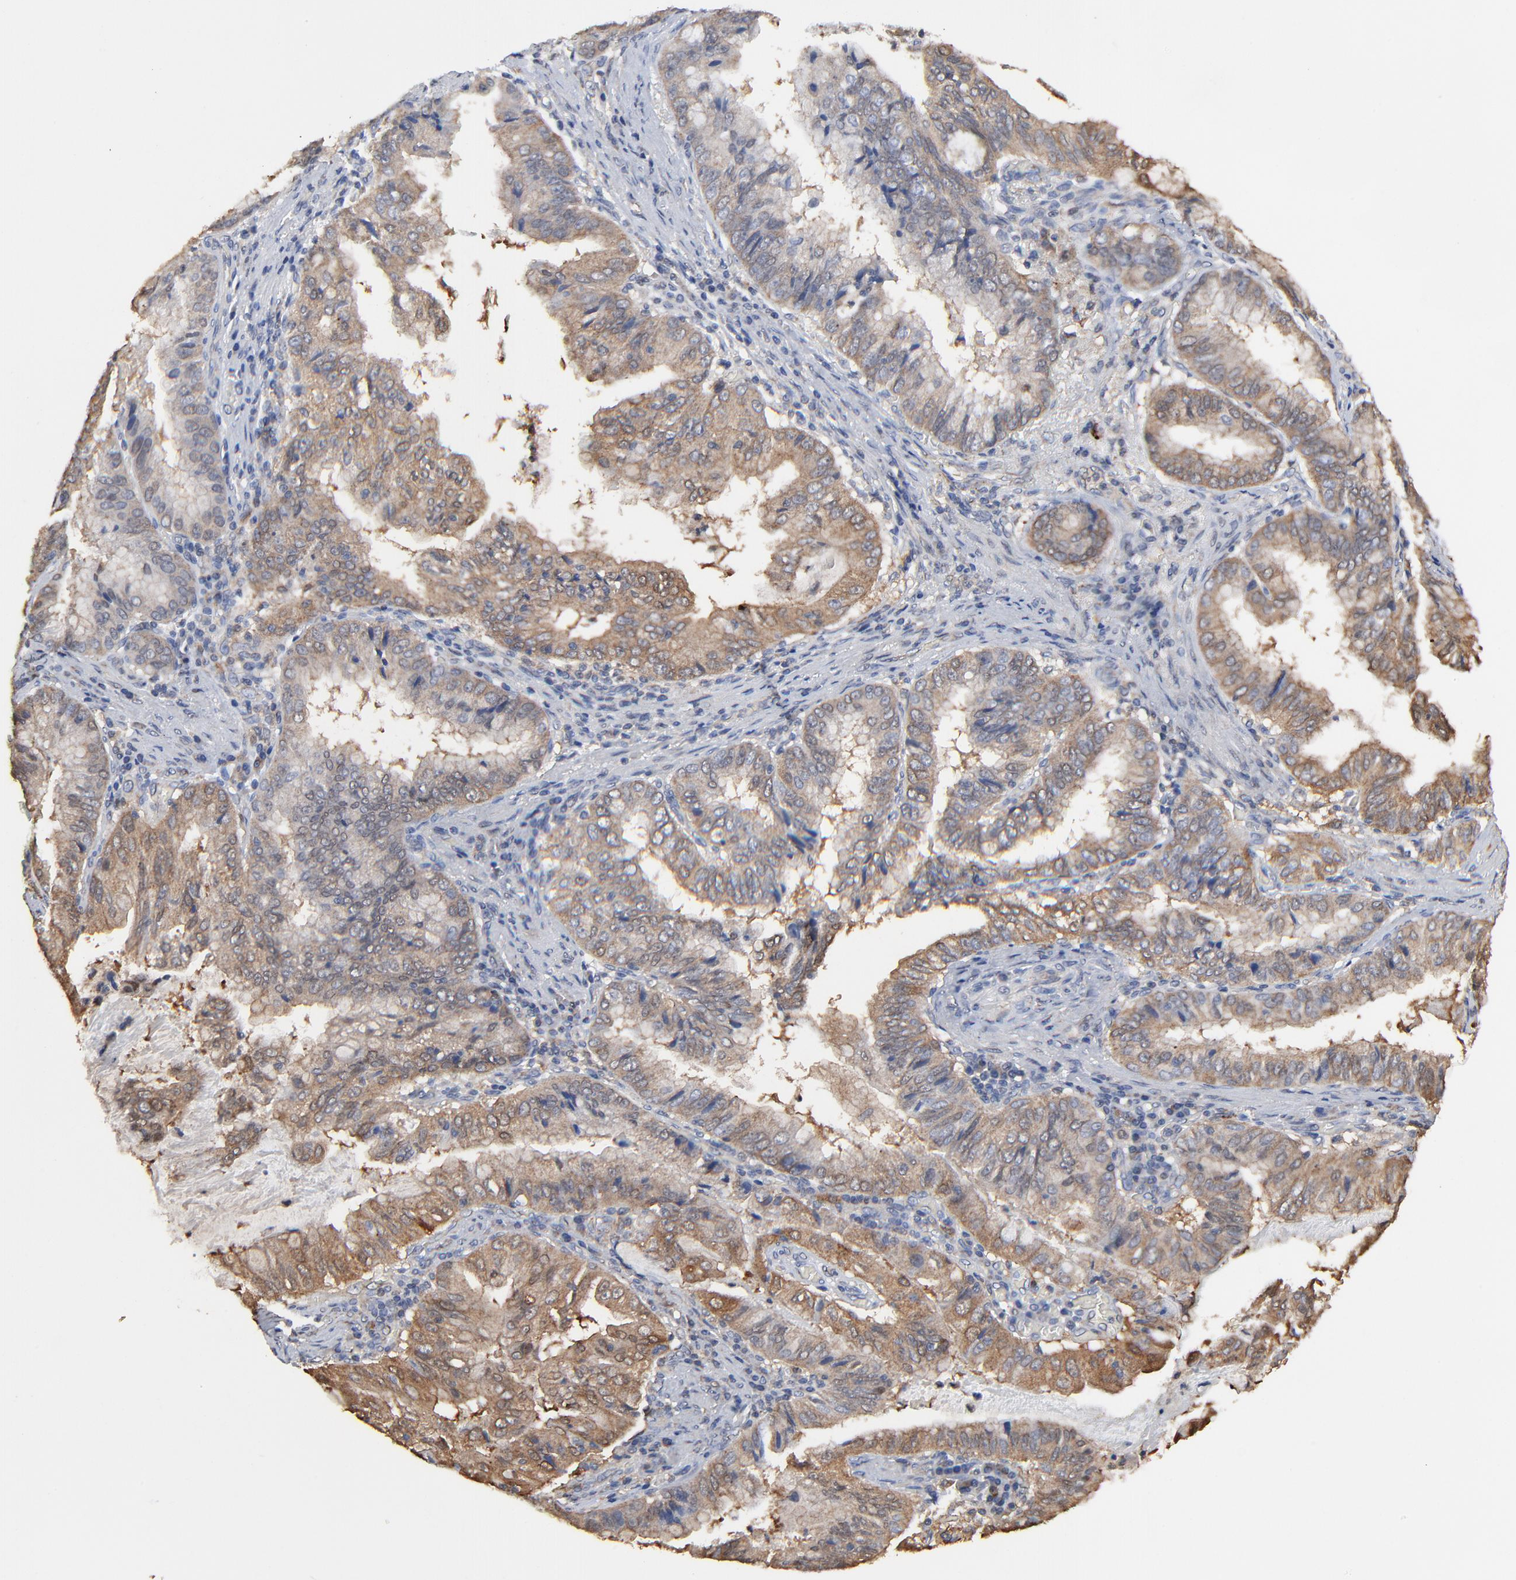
{"staining": {"intensity": "moderate", "quantity": ">75%", "location": "cytoplasmic/membranous"}, "tissue": "stomach cancer", "cell_type": "Tumor cells", "image_type": "cancer", "snomed": [{"axis": "morphology", "description": "Adenocarcinoma, NOS"}, {"axis": "topography", "description": "Stomach, upper"}], "caption": "Human stomach cancer (adenocarcinoma) stained for a protein (brown) exhibits moderate cytoplasmic/membranous positive expression in approximately >75% of tumor cells.", "gene": "LGALS3", "patient": {"sex": "male", "age": 80}}